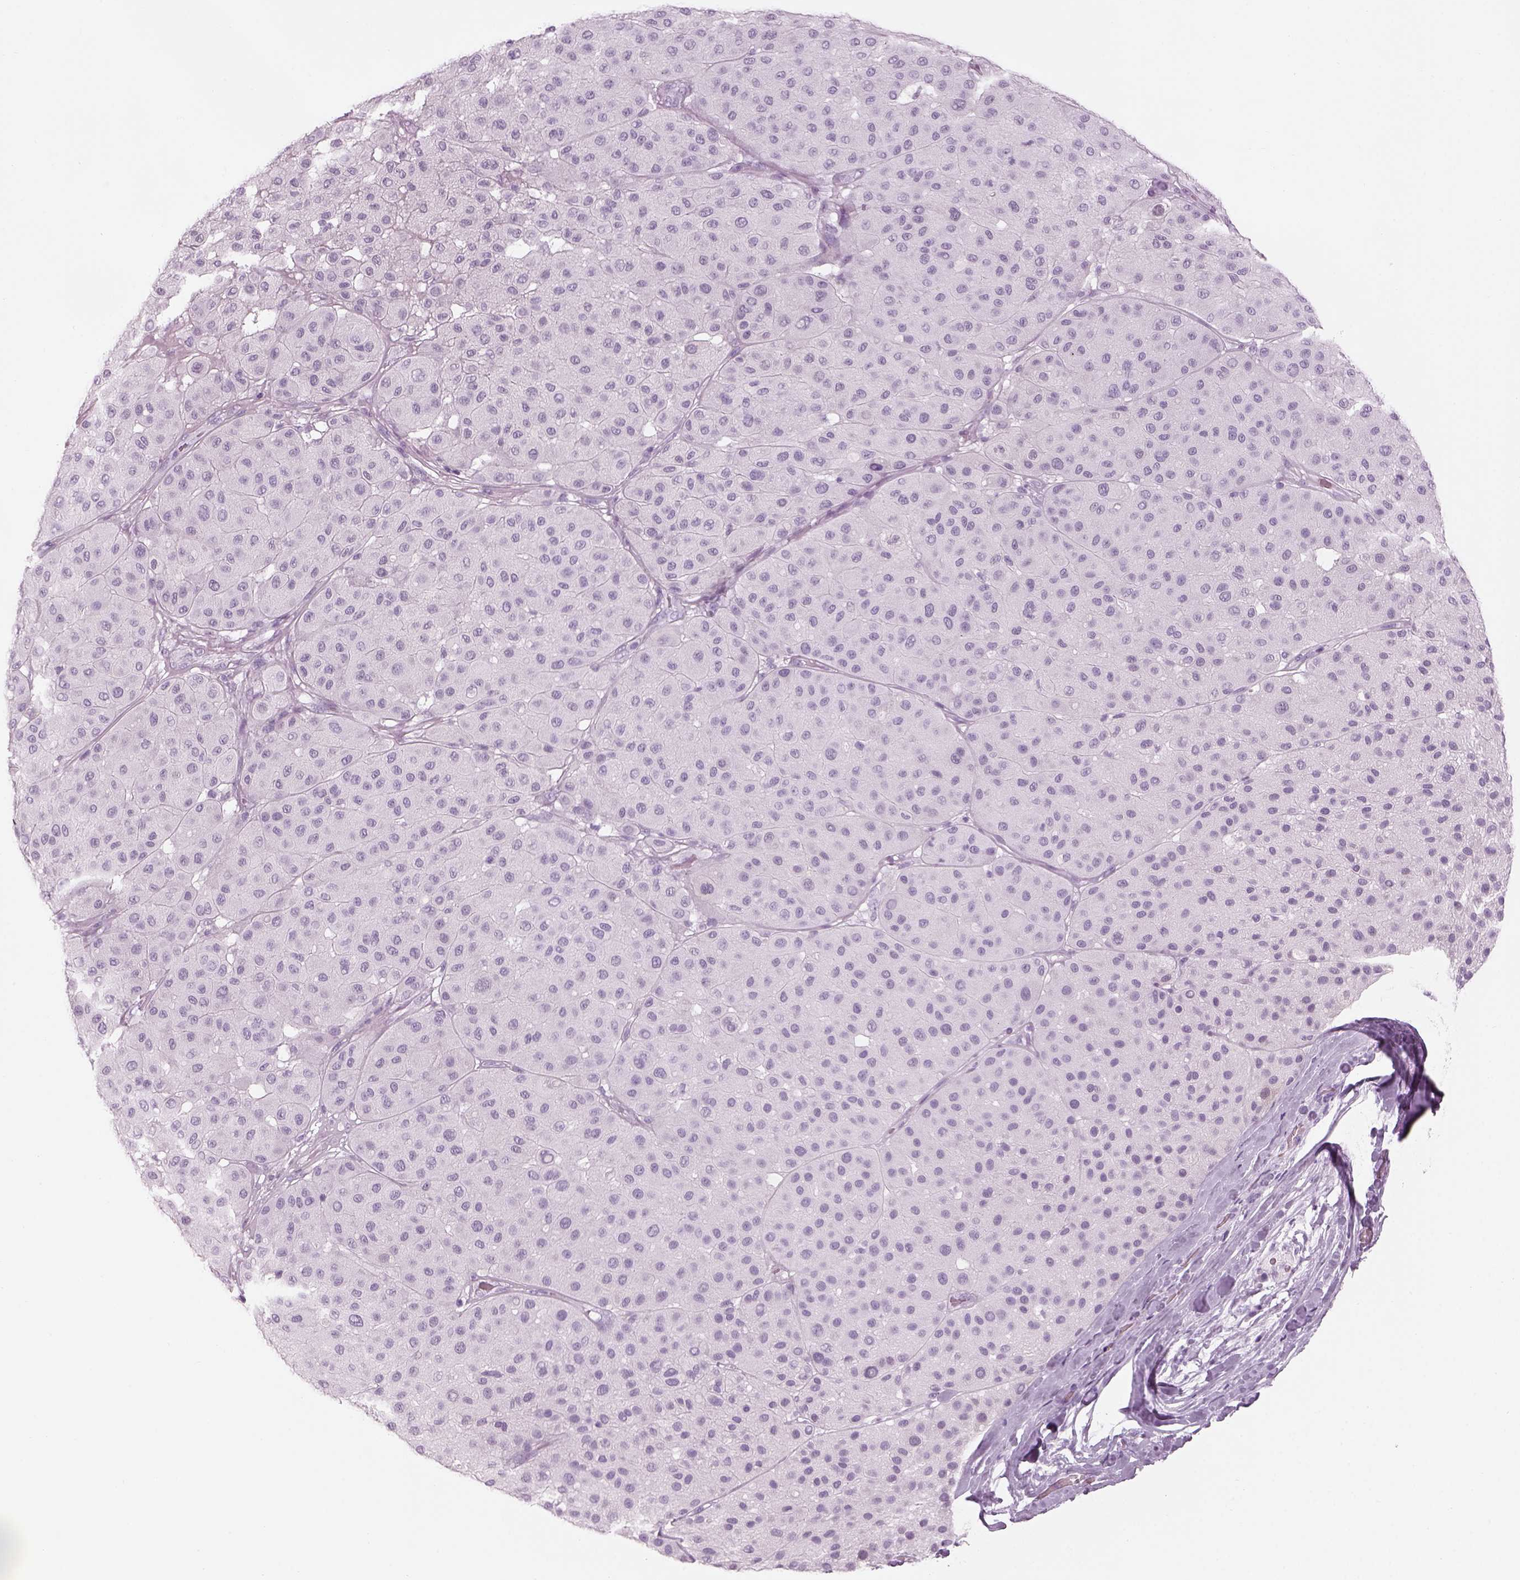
{"staining": {"intensity": "negative", "quantity": "none", "location": "none"}, "tissue": "melanoma", "cell_type": "Tumor cells", "image_type": "cancer", "snomed": [{"axis": "morphology", "description": "Malignant melanoma, Metastatic site"}, {"axis": "topography", "description": "Smooth muscle"}], "caption": "Immunohistochemistry (IHC) of human melanoma shows no positivity in tumor cells.", "gene": "SAG", "patient": {"sex": "male", "age": 41}}